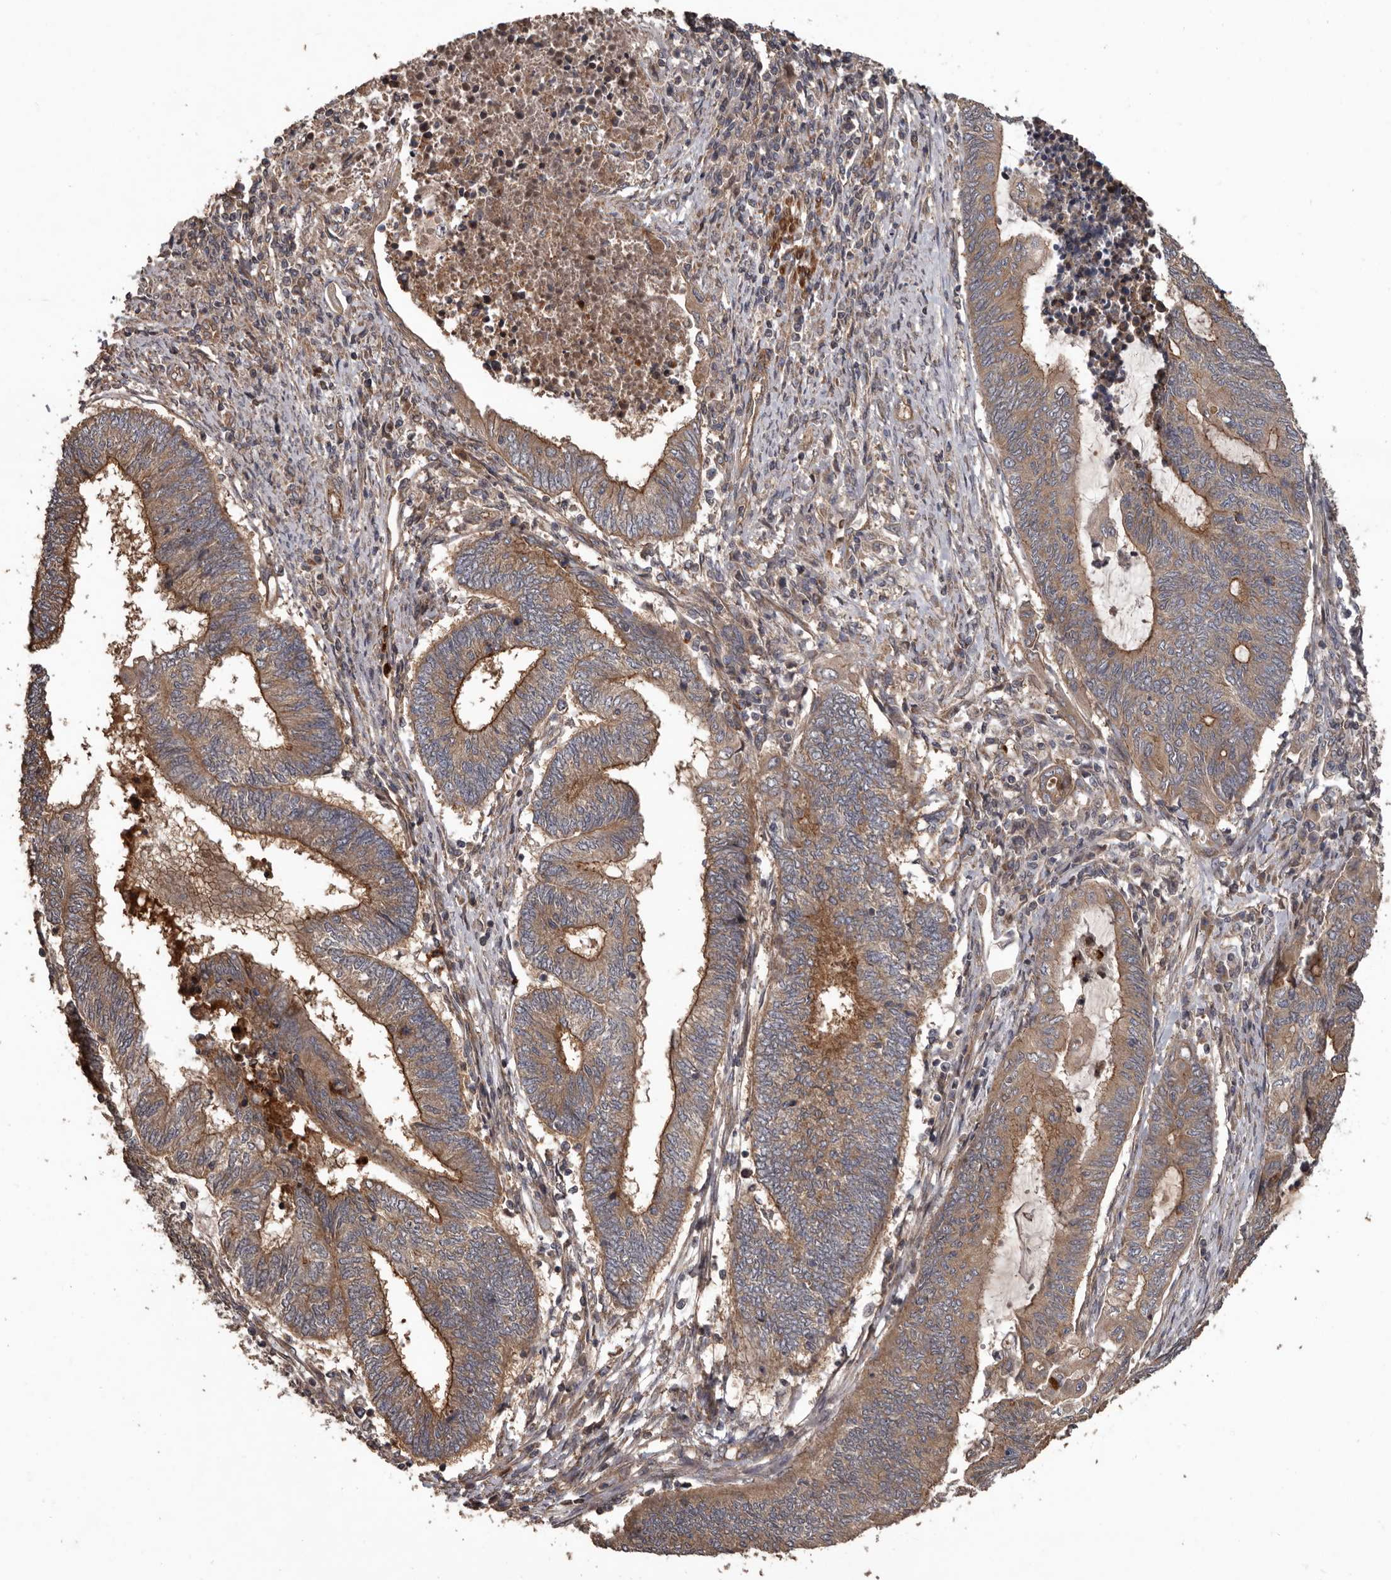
{"staining": {"intensity": "weak", "quantity": ">75%", "location": "cytoplasmic/membranous"}, "tissue": "endometrial cancer", "cell_type": "Tumor cells", "image_type": "cancer", "snomed": [{"axis": "morphology", "description": "Adenocarcinoma, NOS"}, {"axis": "topography", "description": "Uterus"}, {"axis": "topography", "description": "Endometrium"}], "caption": "A histopathology image of adenocarcinoma (endometrial) stained for a protein demonstrates weak cytoplasmic/membranous brown staining in tumor cells. (DAB IHC with brightfield microscopy, high magnification).", "gene": "ARHGEF5", "patient": {"sex": "female", "age": 70}}